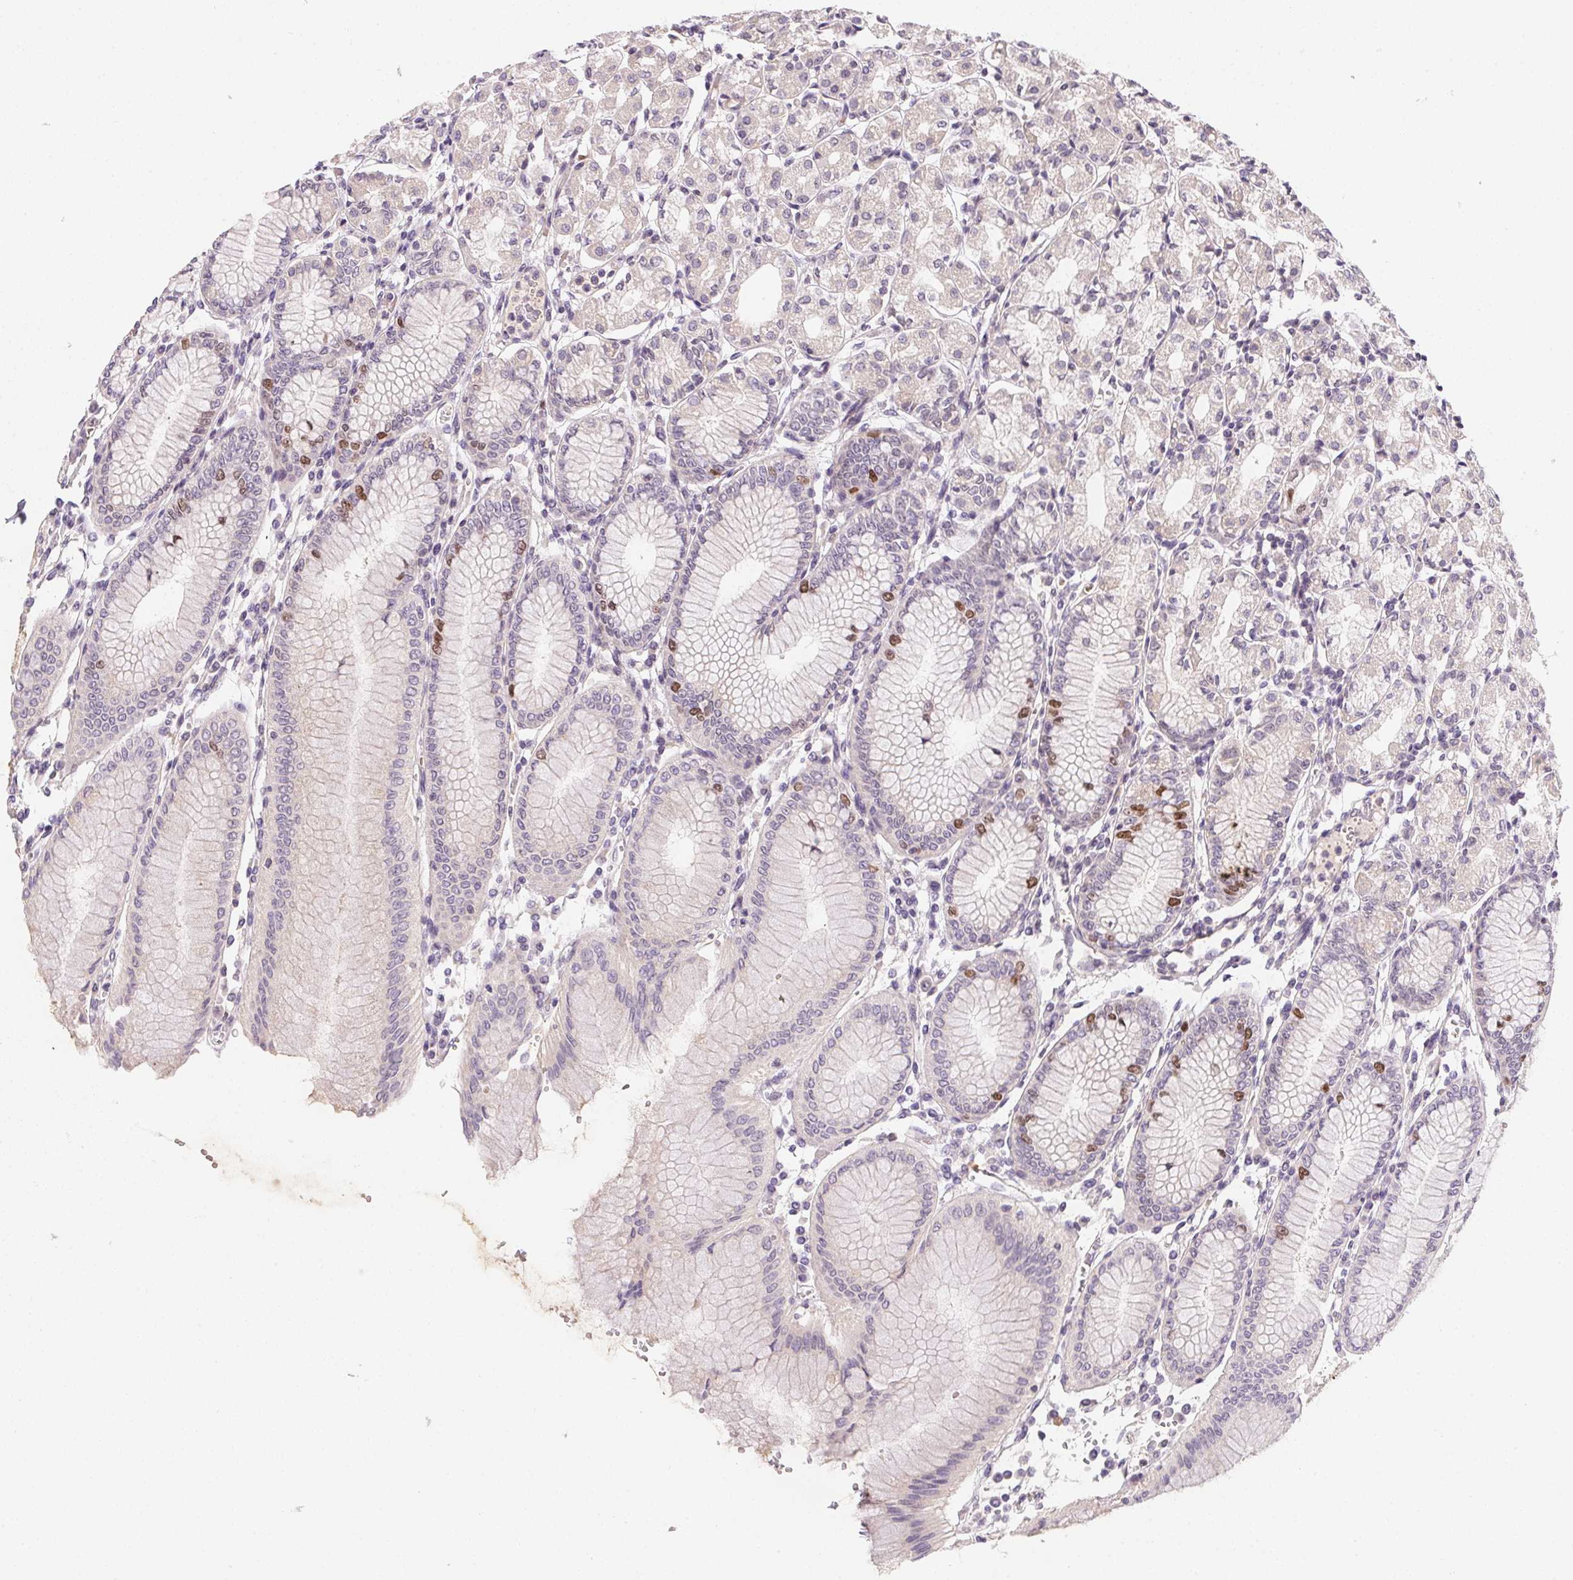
{"staining": {"intensity": "moderate", "quantity": "<25%", "location": "cytoplasmic/membranous,nuclear"}, "tissue": "stomach", "cell_type": "Glandular cells", "image_type": "normal", "snomed": [{"axis": "morphology", "description": "Normal tissue, NOS"}, {"axis": "topography", "description": "Skeletal muscle"}, {"axis": "topography", "description": "Stomach"}], "caption": "IHC image of normal stomach: human stomach stained using immunohistochemistry shows low levels of moderate protein expression localized specifically in the cytoplasmic/membranous,nuclear of glandular cells, appearing as a cytoplasmic/membranous,nuclear brown color.", "gene": "HELLS", "patient": {"sex": "female", "age": 57}}